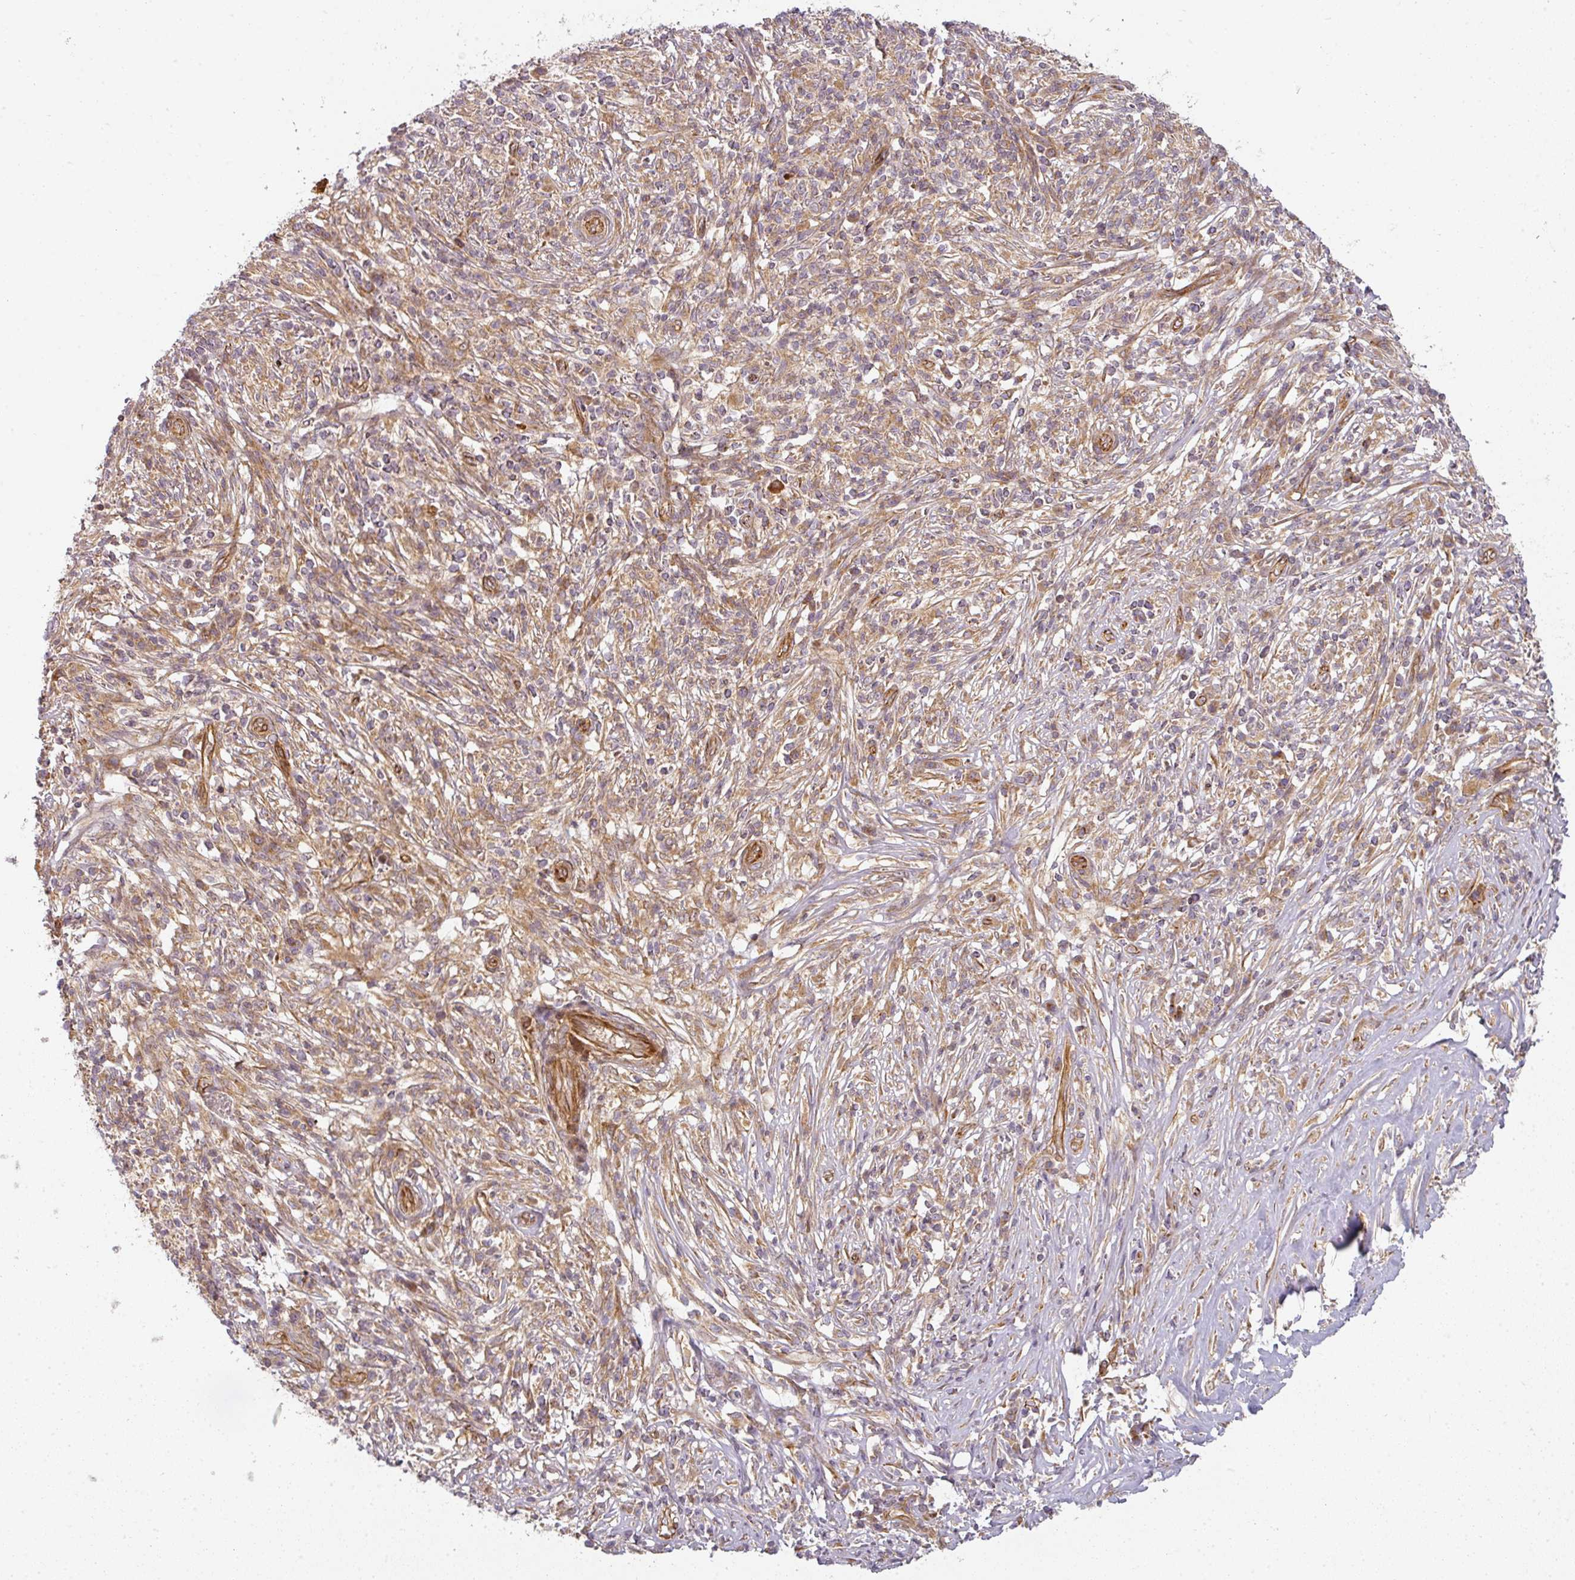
{"staining": {"intensity": "weak", "quantity": "25%-75%", "location": "cytoplasmic/membranous"}, "tissue": "melanoma", "cell_type": "Tumor cells", "image_type": "cancer", "snomed": [{"axis": "morphology", "description": "Malignant melanoma, NOS"}, {"axis": "topography", "description": "Skin"}], "caption": "IHC of melanoma displays low levels of weak cytoplasmic/membranous staining in about 25%-75% of tumor cells.", "gene": "CNOT1", "patient": {"sex": "male", "age": 66}}